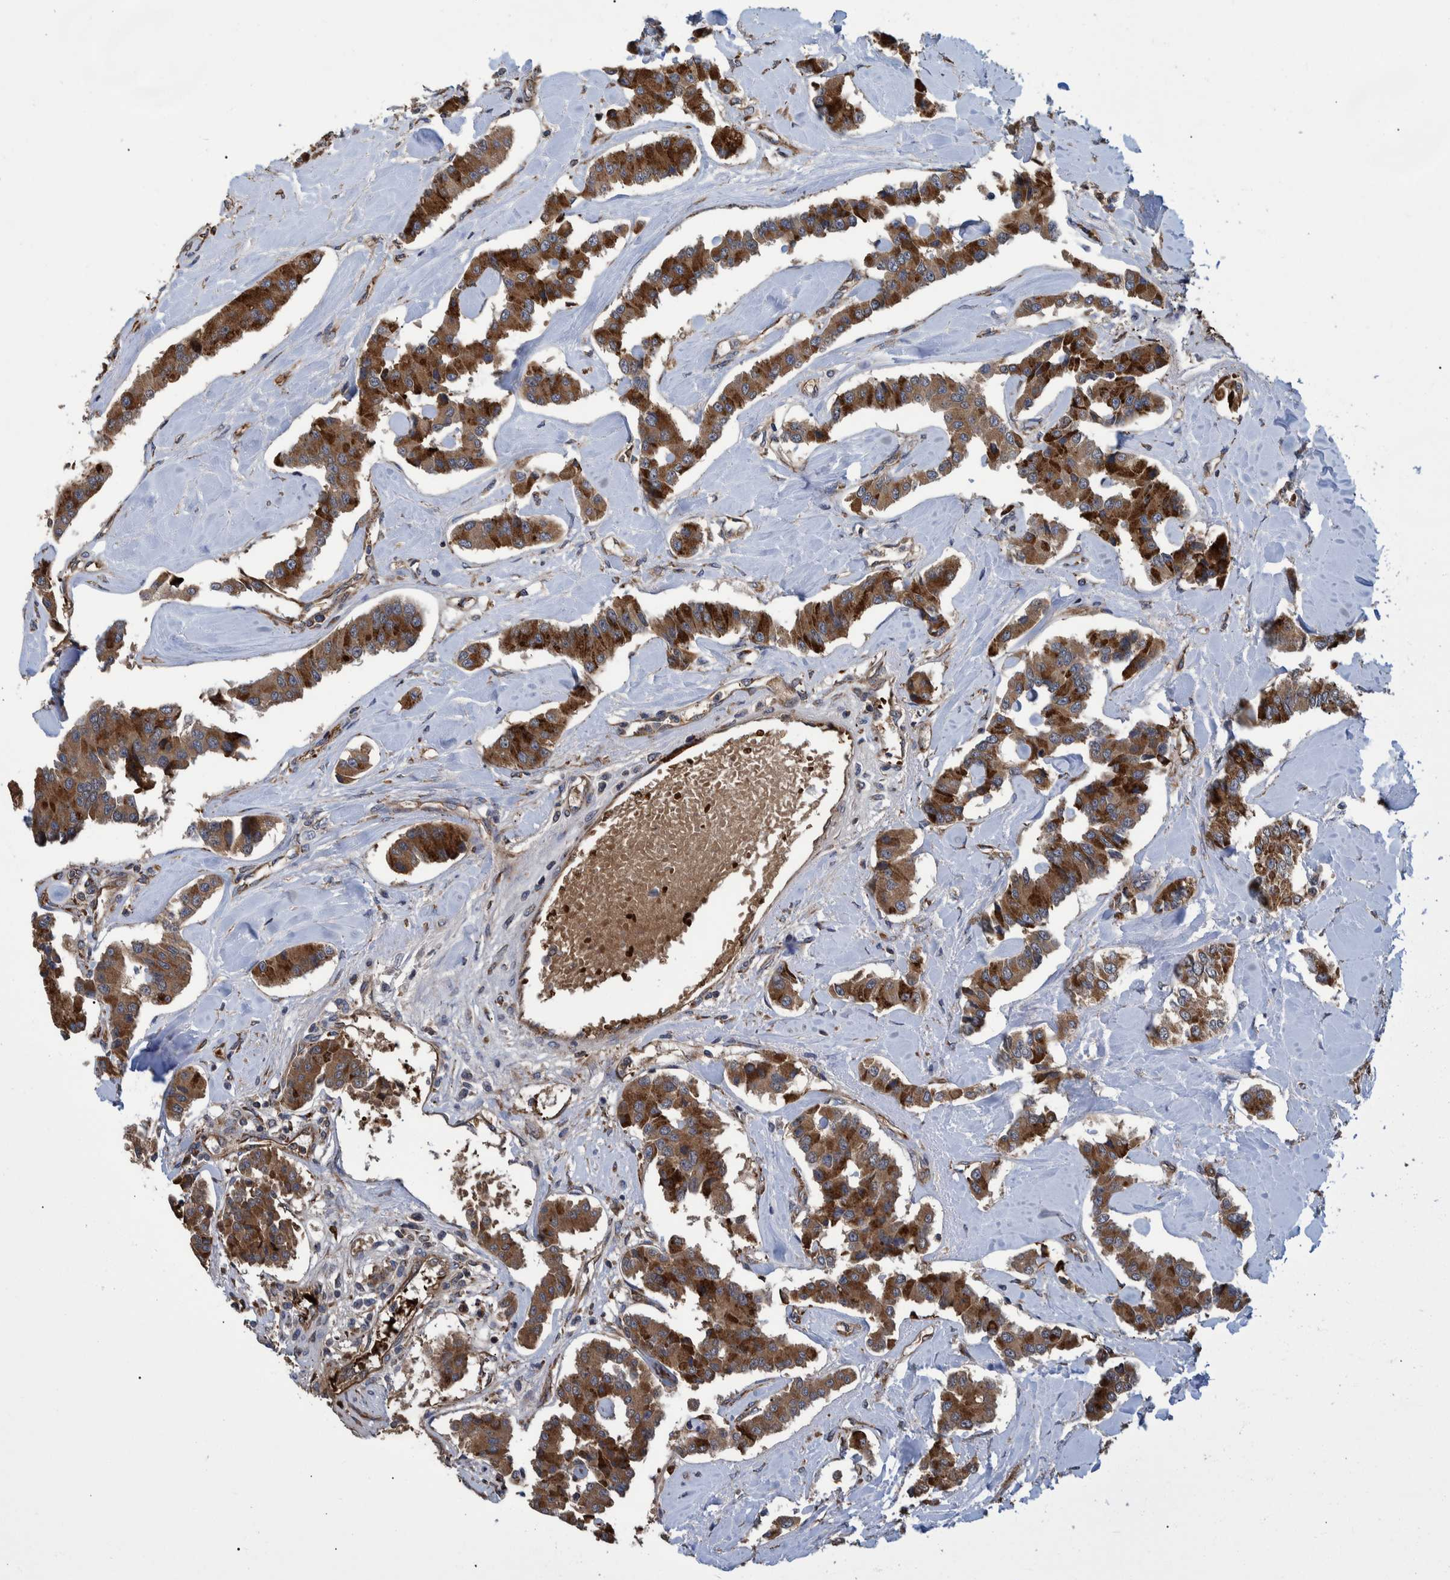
{"staining": {"intensity": "moderate", "quantity": ">75%", "location": "cytoplasmic/membranous"}, "tissue": "carcinoid", "cell_type": "Tumor cells", "image_type": "cancer", "snomed": [{"axis": "morphology", "description": "Carcinoid, malignant, NOS"}, {"axis": "topography", "description": "Pancreas"}], "caption": "Brown immunohistochemical staining in human carcinoid displays moderate cytoplasmic/membranous expression in approximately >75% of tumor cells.", "gene": "SPAG5", "patient": {"sex": "male", "age": 41}}